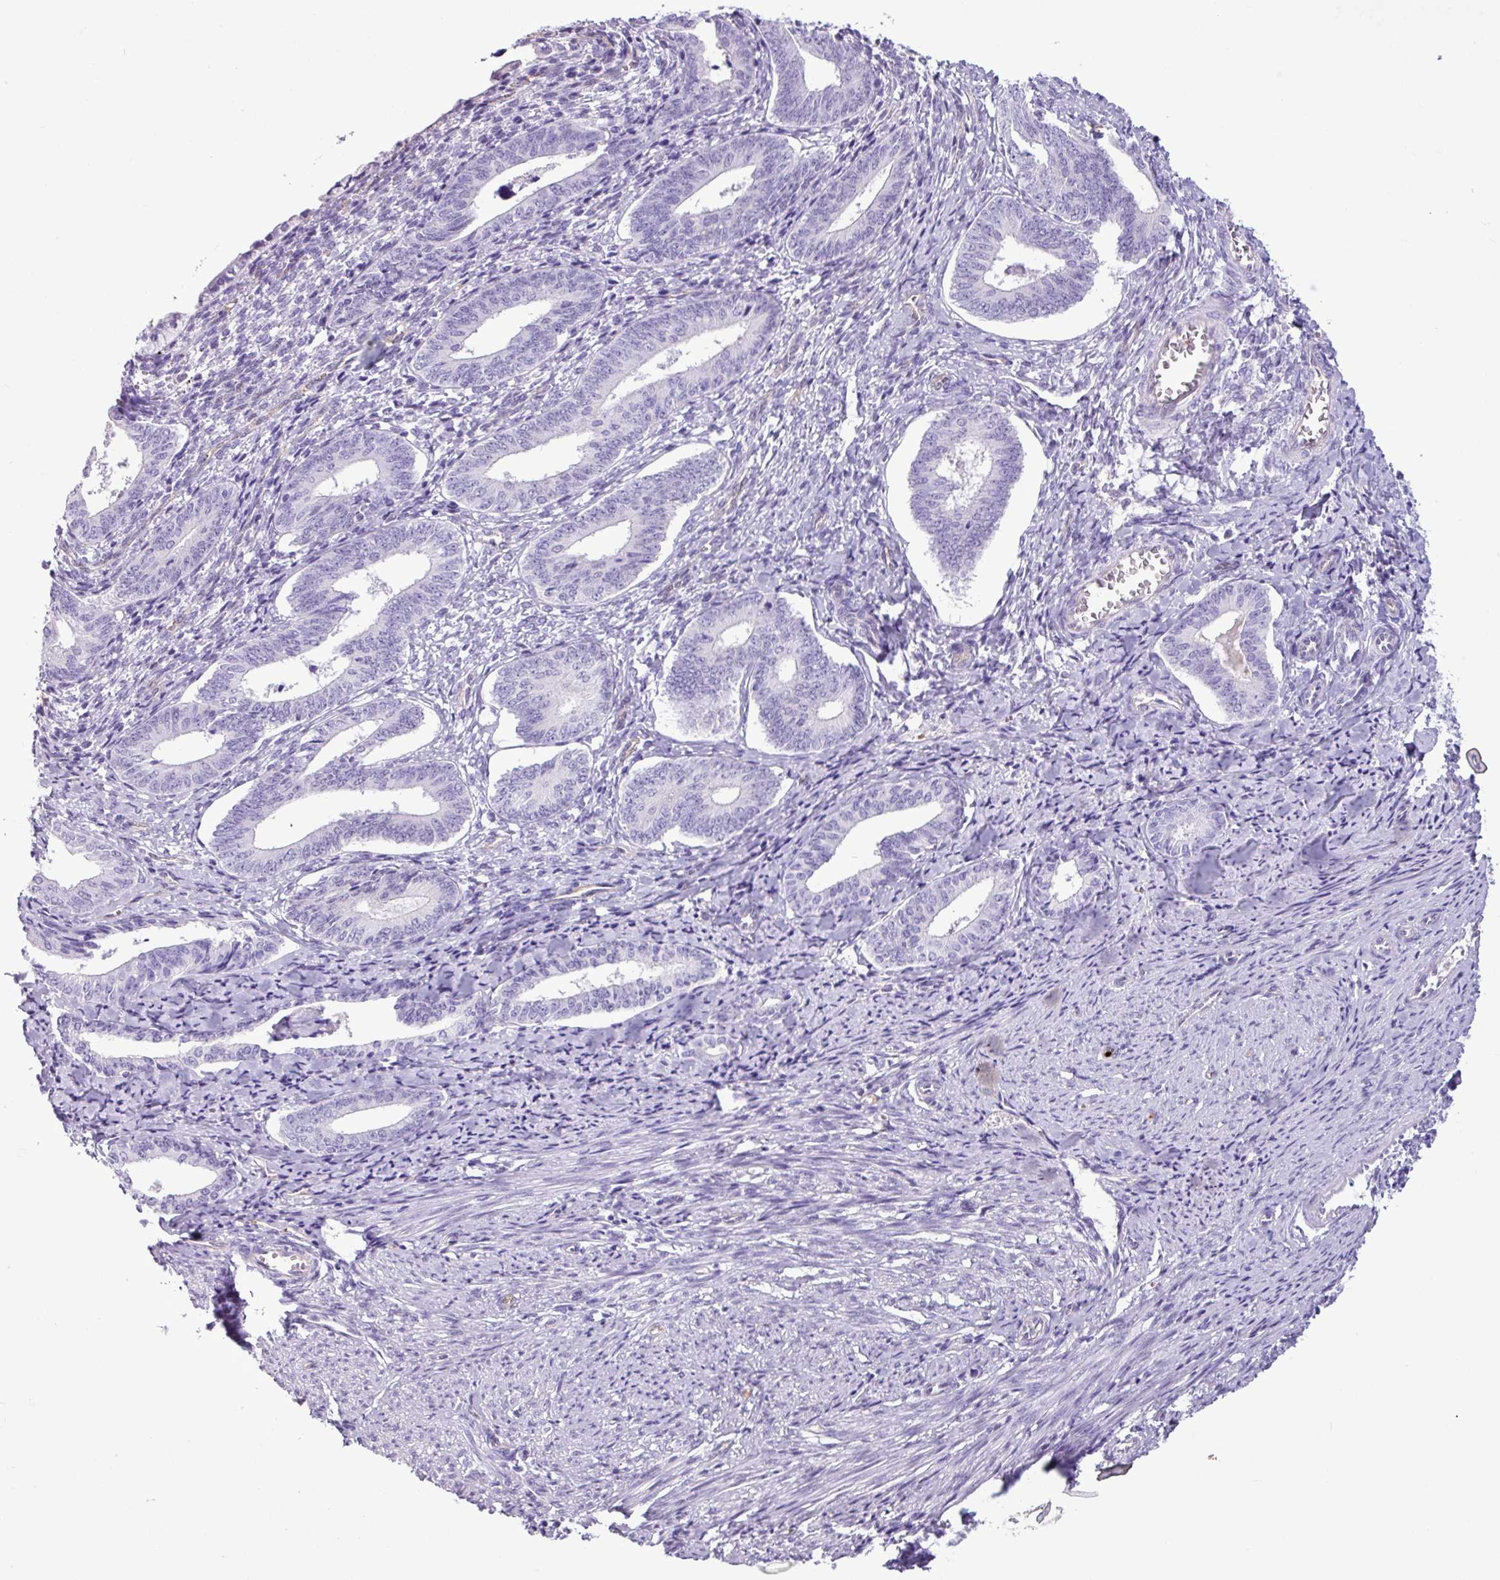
{"staining": {"intensity": "negative", "quantity": "none", "location": "none"}, "tissue": "cervical cancer", "cell_type": "Tumor cells", "image_type": "cancer", "snomed": [{"axis": "morphology", "description": "Squamous cell carcinoma, NOS"}, {"axis": "topography", "description": "Cervix"}], "caption": "Image shows no protein positivity in tumor cells of cervical squamous cell carcinoma tissue.", "gene": "TMEM178A", "patient": {"sex": "female", "age": 59}}